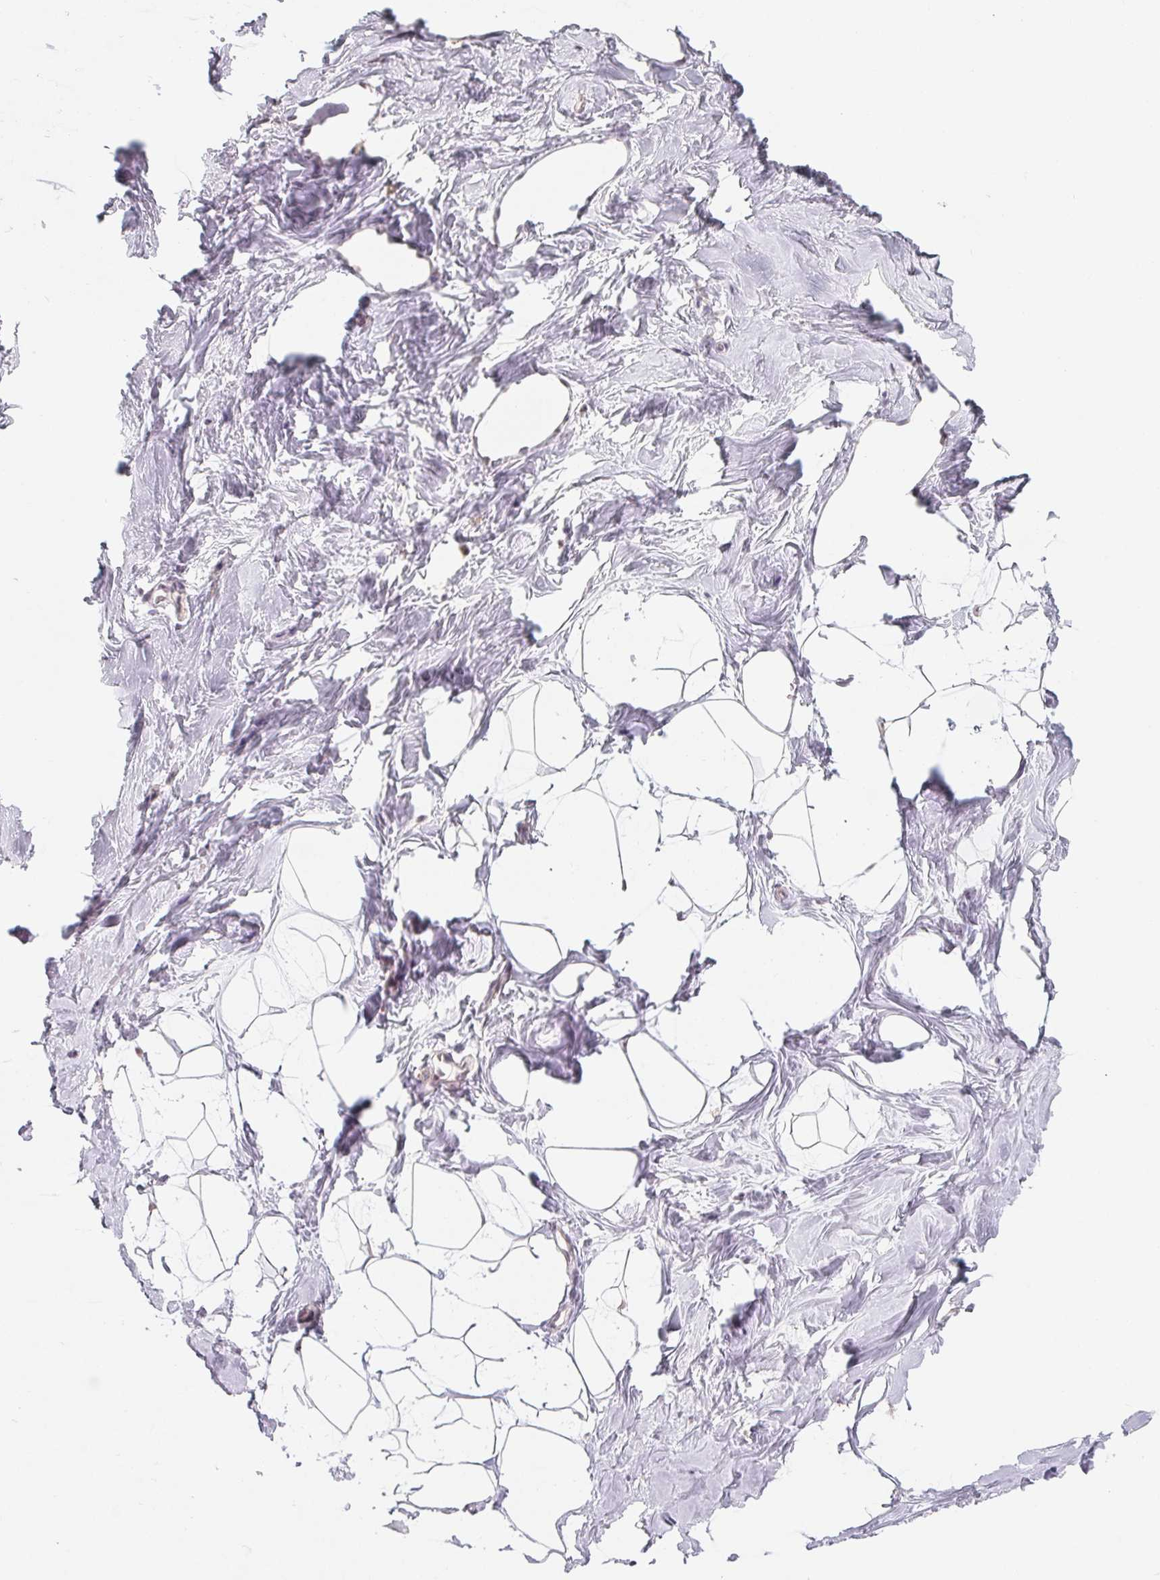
{"staining": {"intensity": "negative", "quantity": "none", "location": "none"}, "tissue": "breast", "cell_type": "Adipocytes", "image_type": "normal", "snomed": [{"axis": "morphology", "description": "Normal tissue, NOS"}, {"axis": "topography", "description": "Breast"}], "caption": "Immunohistochemistry (IHC) micrograph of normal human breast stained for a protein (brown), which shows no expression in adipocytes. (DAB immunohistochemistry (IHC) visualized using brightfield microscopy, high magnification).", "gene": "NXF3", "patient": {"sex": "female", "age": 32}}